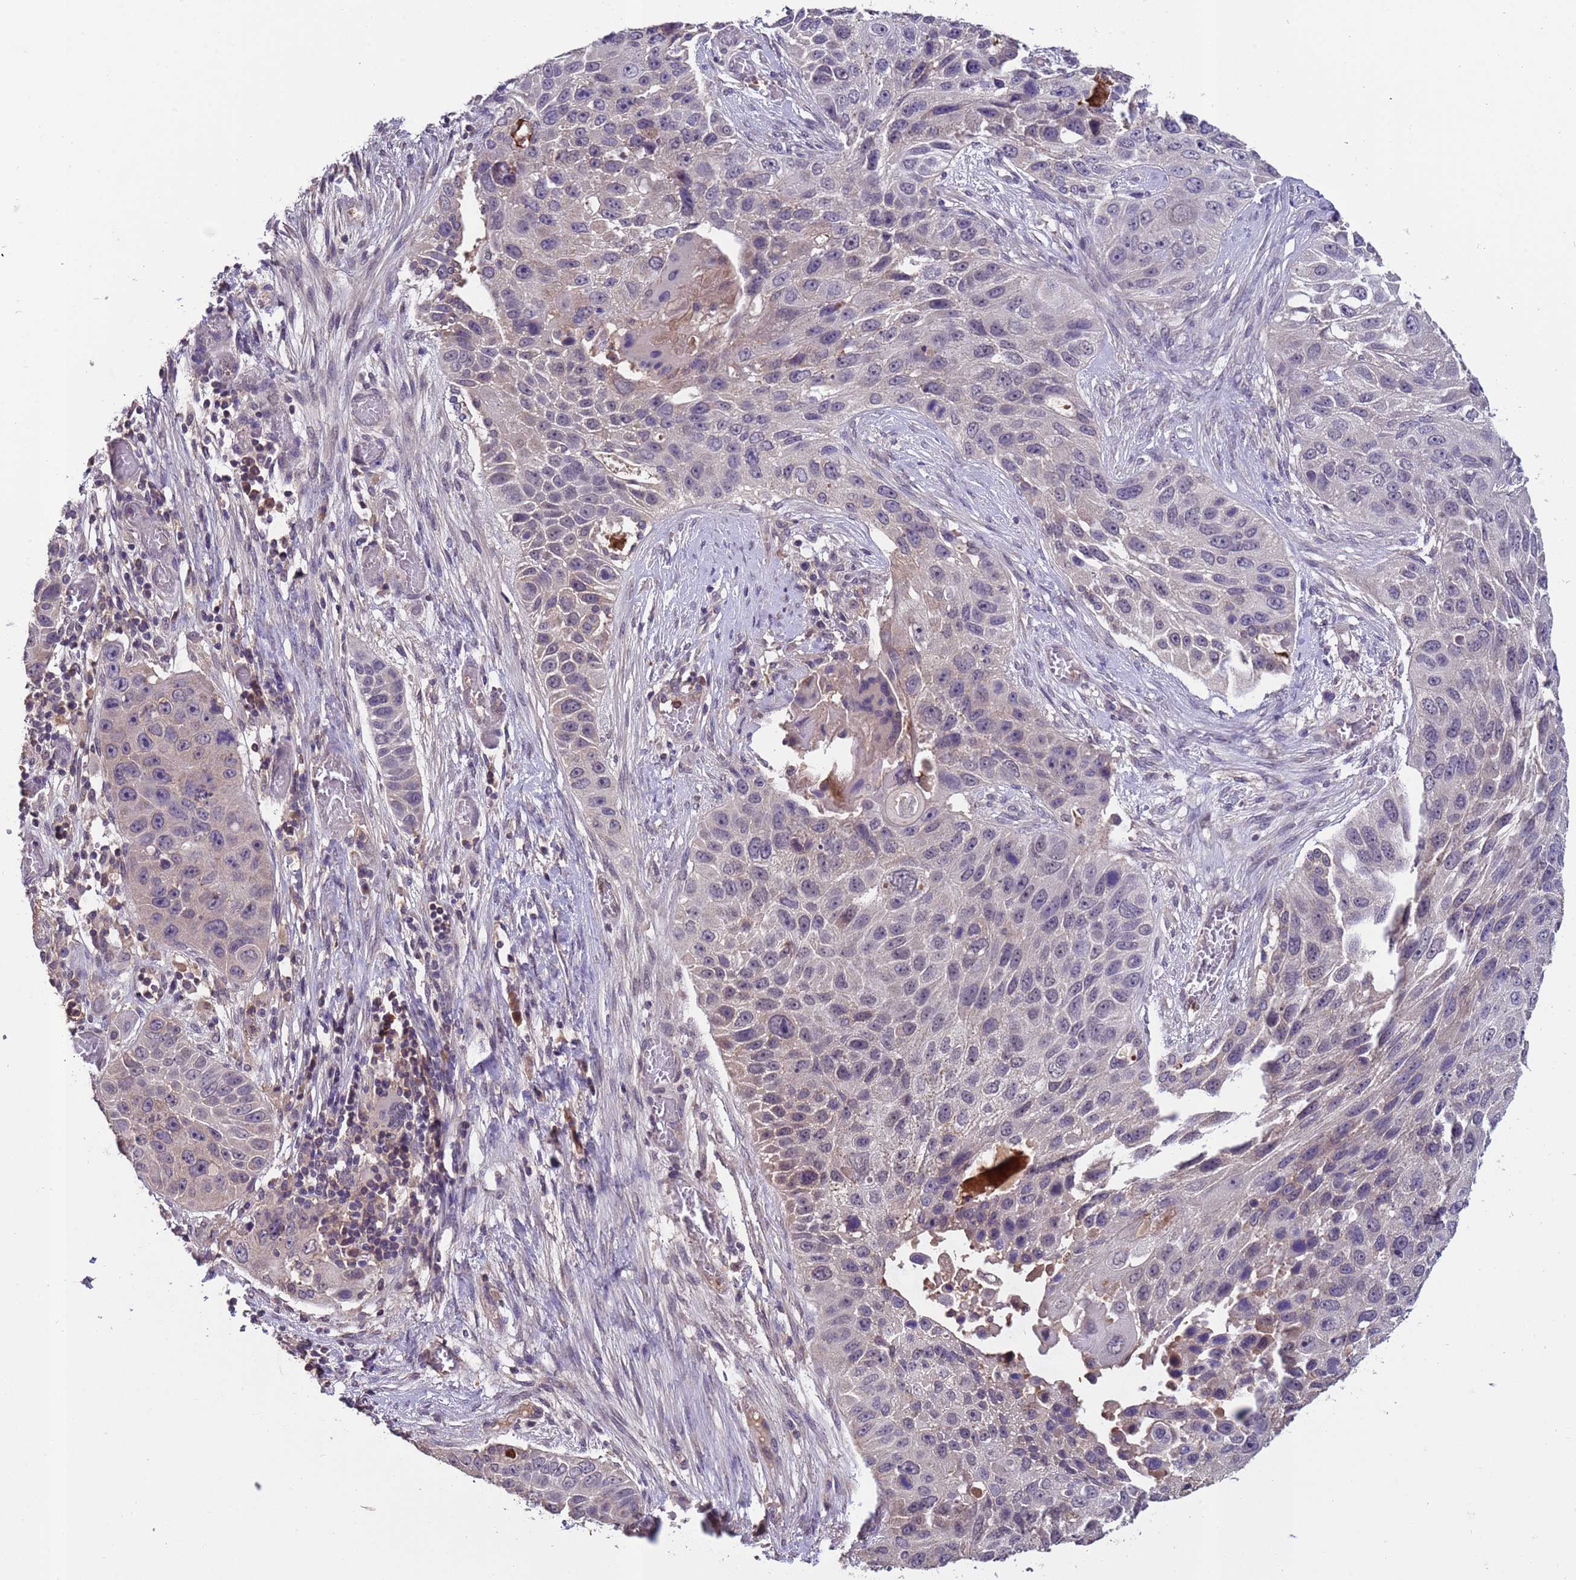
{"staining": {"intensity": "weak", "quantity": "<25%", "location": "nuclear"}, "tissue": "lung cancer", "cell_type": "Tumor cells", "image_type": "cancer", "snomed": [{"axis": "morphology", "description": "Adenocarcinoma, NOS"}, {"axis": "topography", "description": "Lung"}], "caption": "The photomicrograph shows no significant staining in tumor cells of lung cancer.", "gene": "ZNF248", "patient": {"sex": "male", "age": 64}}